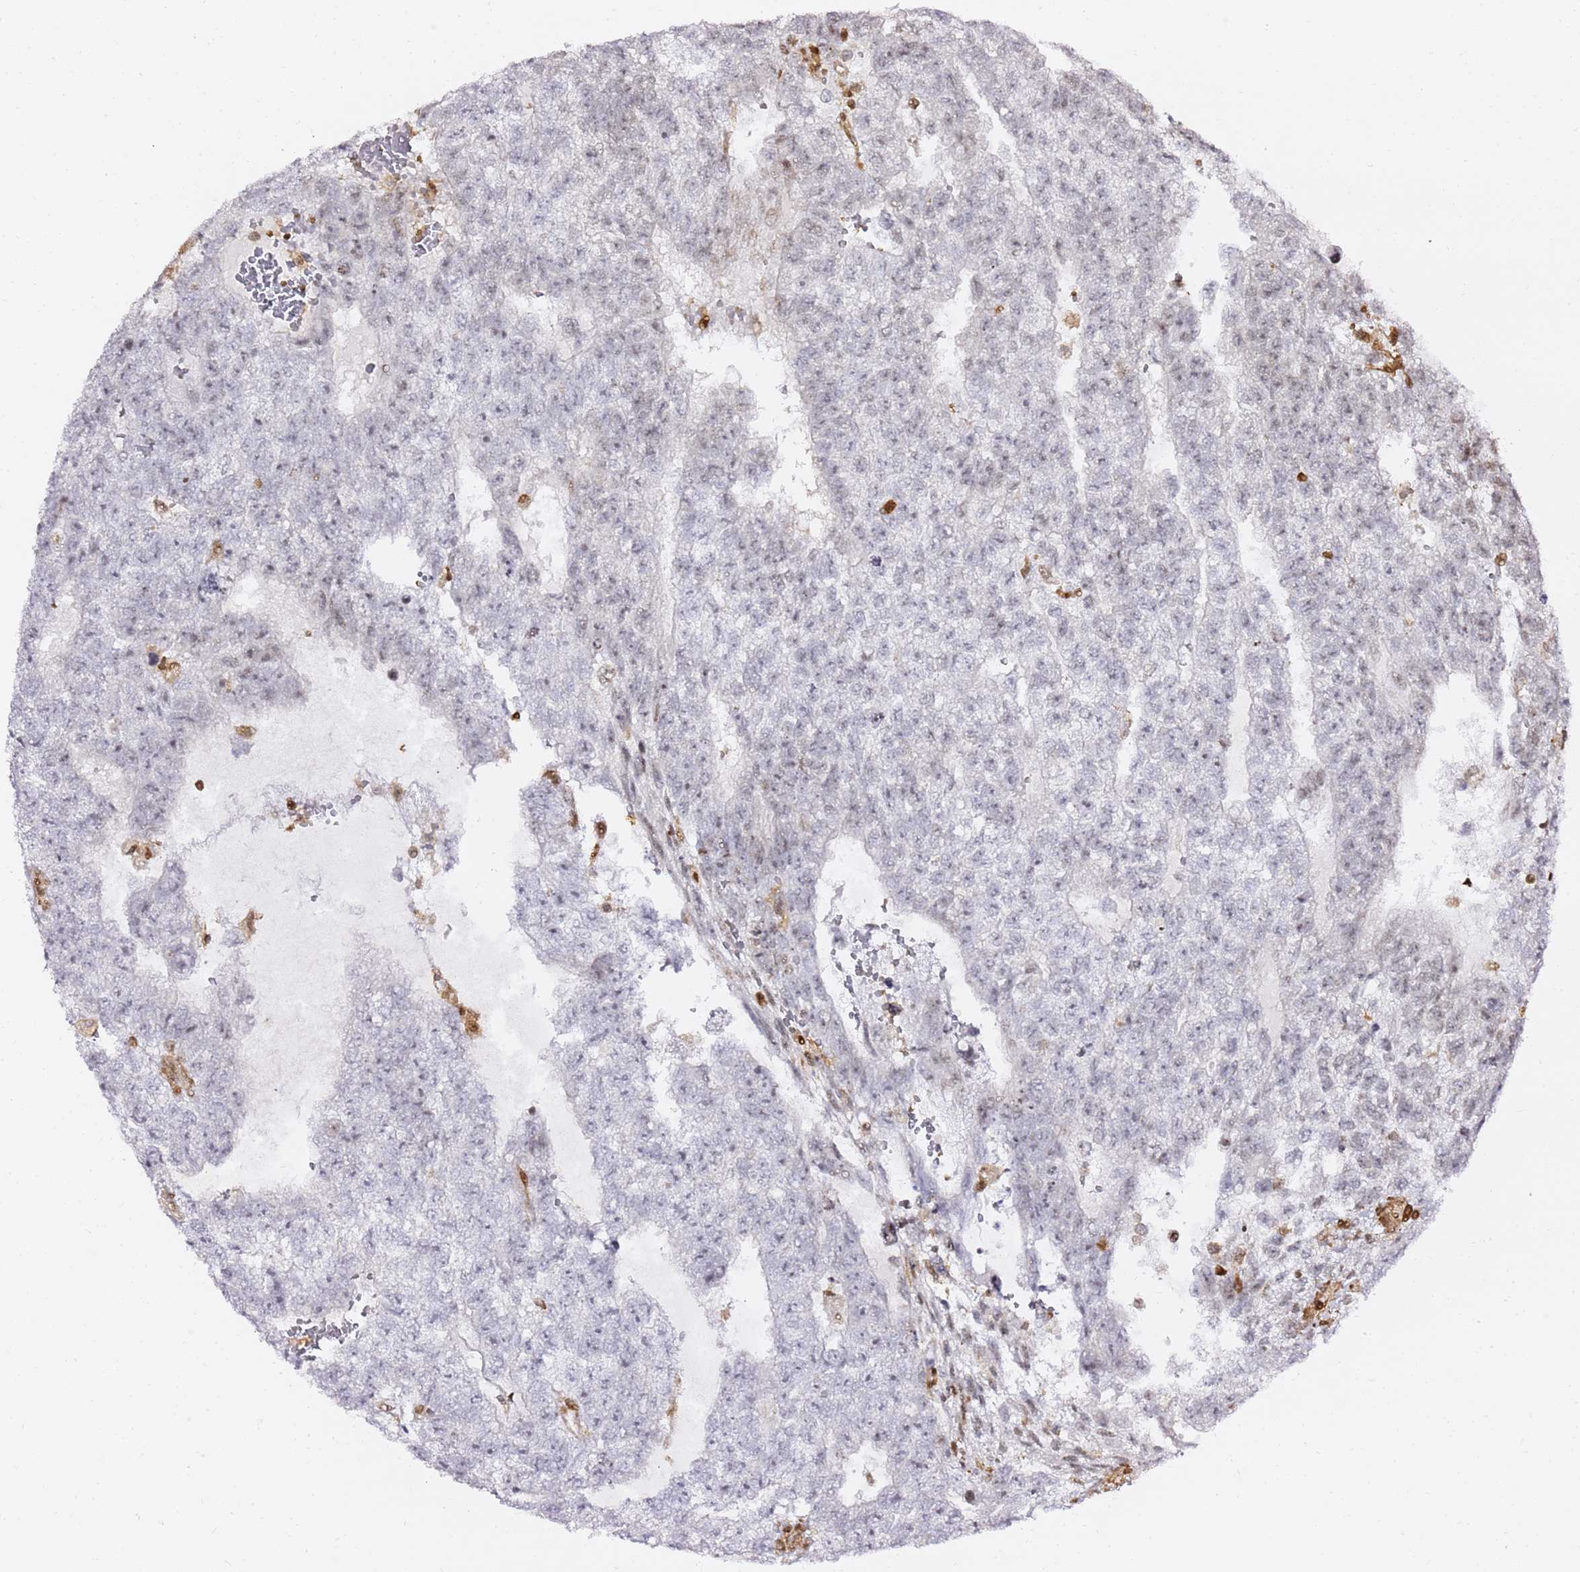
{"staining": {"intensity": "negative", "quantity": "none", "location": "none"}, "tissue": "testis cancer", "cell_type": "Tumor cells", "image_type": "cancer", "snomed": [{"axis": "morphology", "description": "Carcinoma, Embryonal, NOS"}, {"axis": "topography", "description": "Testis"}], "caption": "Tumor cells show no significant positivity in testis cancer. (Immunohistochemistry, brightfield microscopy, high magnification).", "gene": "GBP2", "patient": {"sex": "male", "age": 26}}